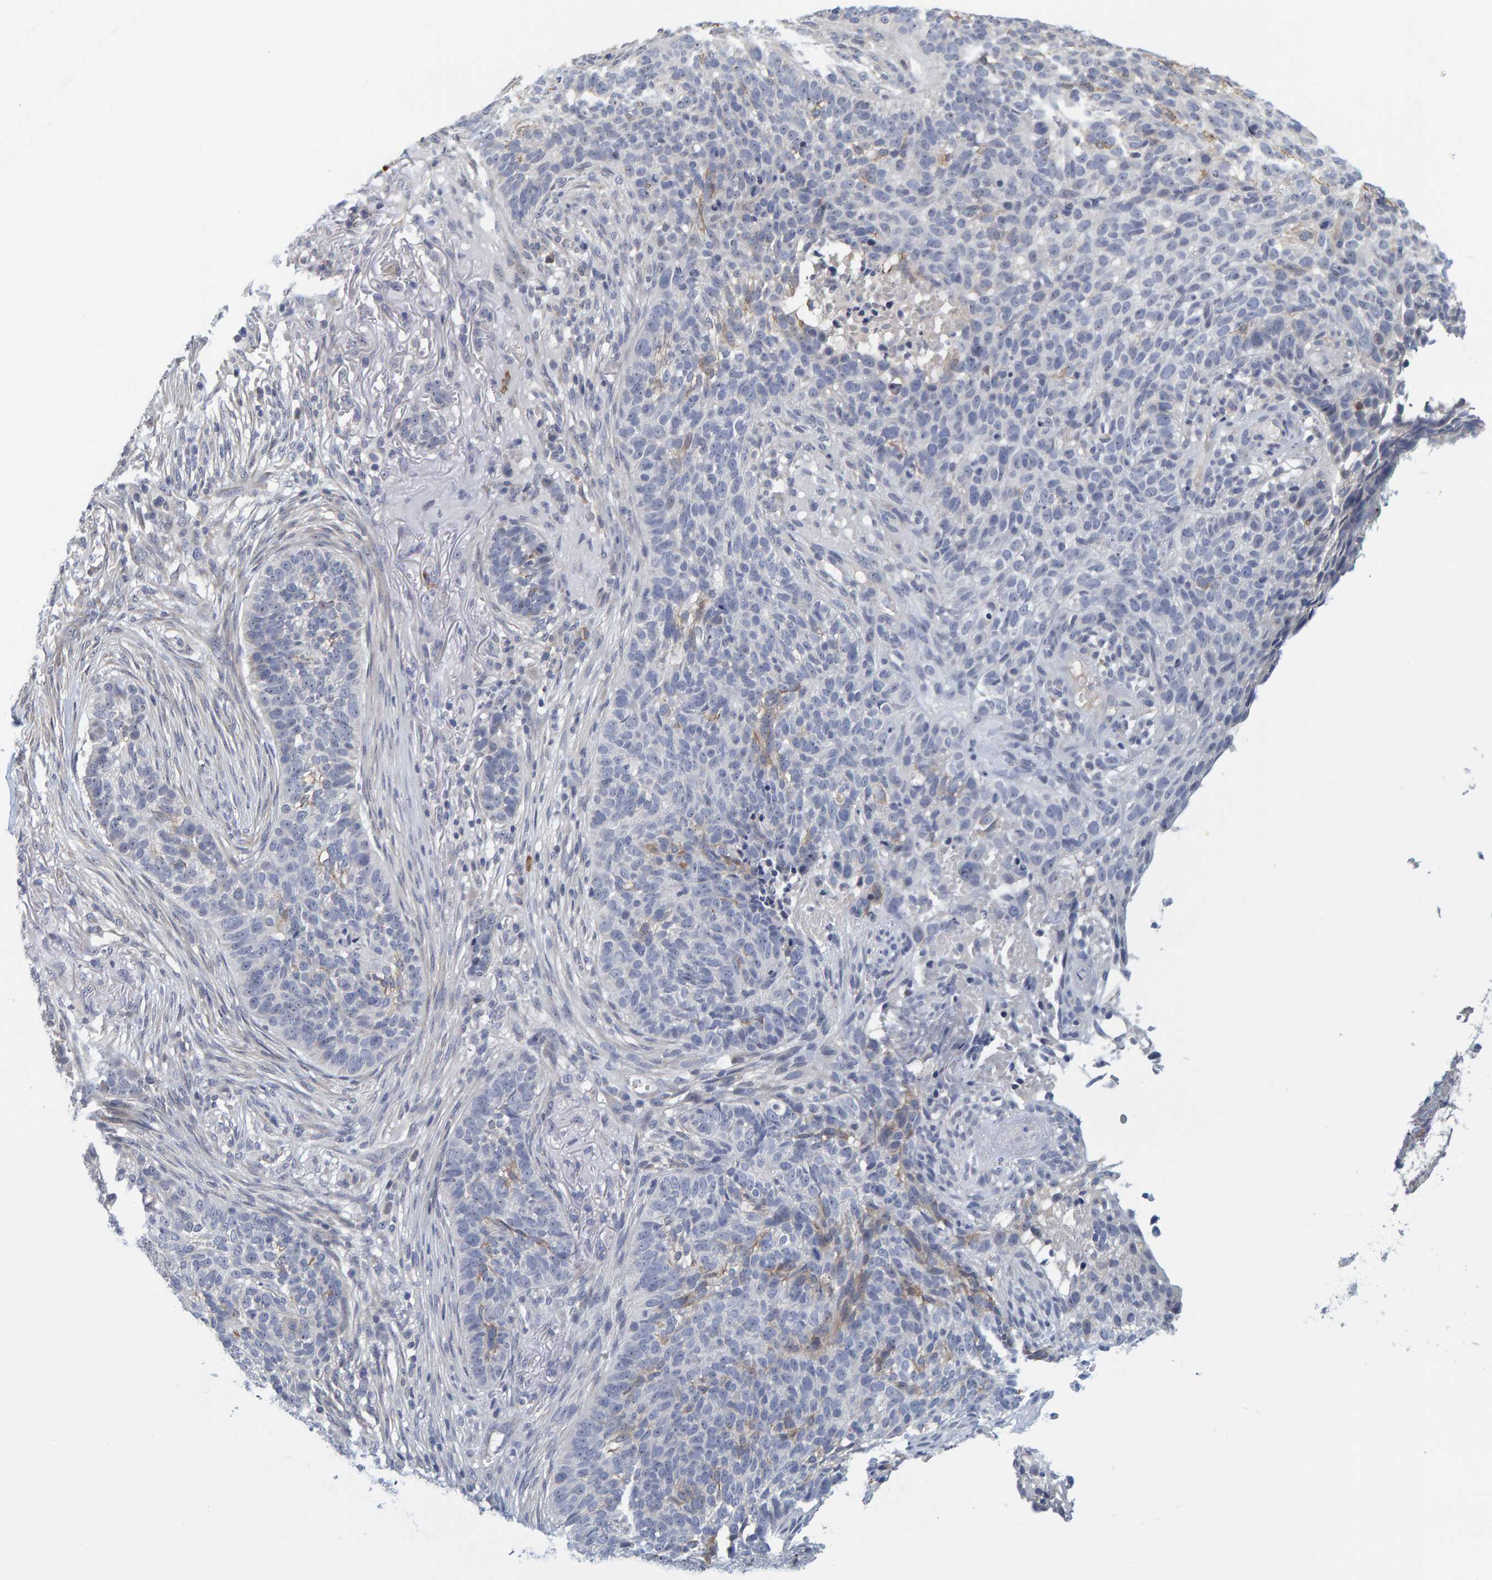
{"staining": {"intensity": "negative", "quantity": "none", "location": "none"}, "tissue": "skin cancer", "cell_type": "Tumor cells", "image_type": "cancer", "snomed": [{"axis": "morphology", "description": "Basal cell carcinoma"}, {"axis": "topography", "description": "Skin"}], "caption": "Immunohistochemistry histopathology image of skin cancer stained for a protein (brown), which reveals no staining in tumor cells.", "gene": "ZNF77", "patient": {"sex": "male", "age": 85}}